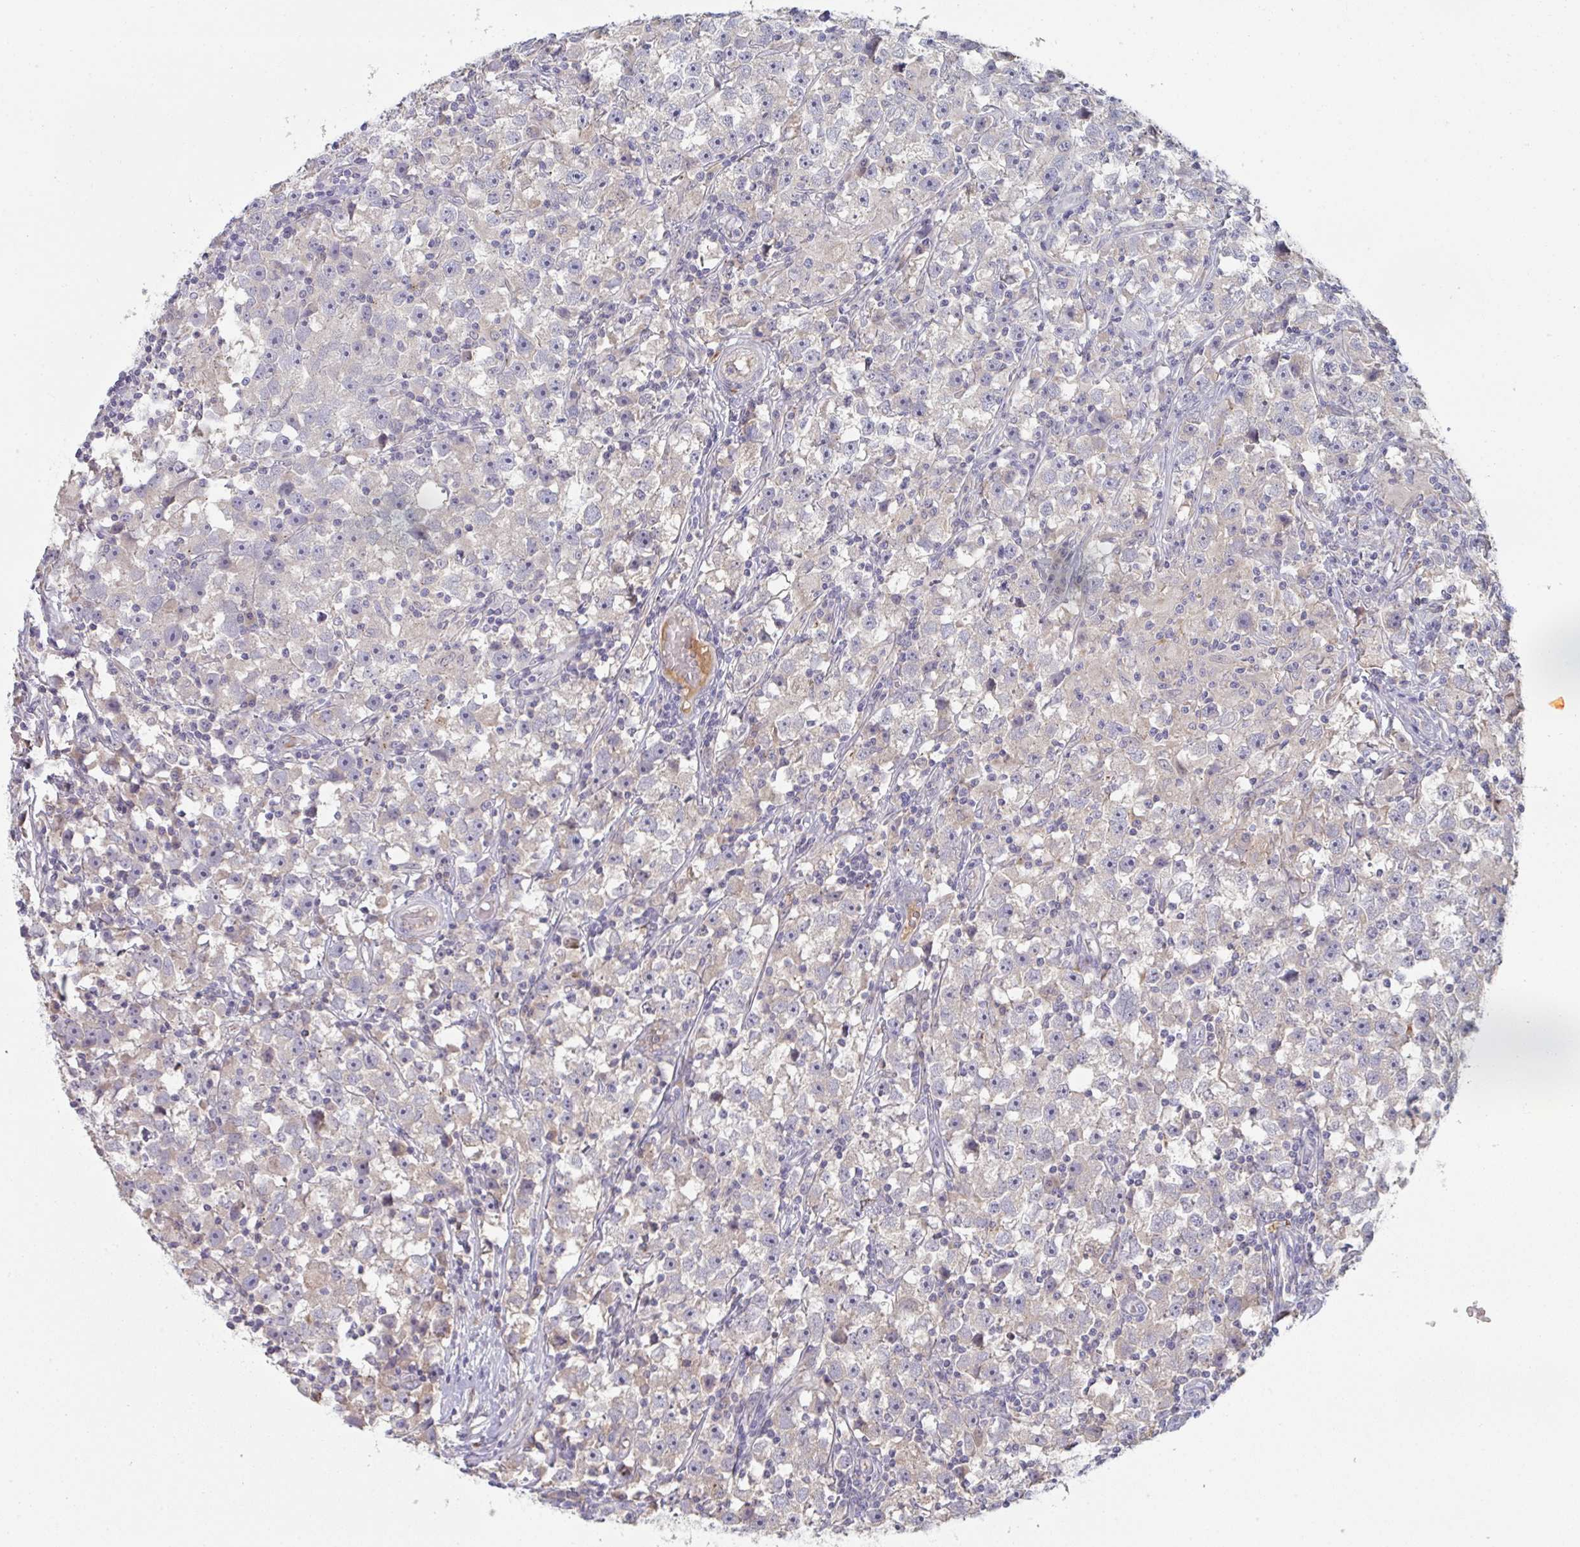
{"staining": {"intensity": "negative", "quantity": "none", "location": "none"}, "tissue": "testis cancer", "cell_type": "Tumor cells", "image_type": "cancer", "snomed": [{"axis": "morphology", "description": "Seminoma, NOS"}, {"axis": "topography", "description": "Testis"}], "caption": "Testis cancer stained for a protein using immunohistochemistry demonstrates no staining tumor cells.", "gene": "HGFAC", "patient": {"sex": "male", "age": 33}}